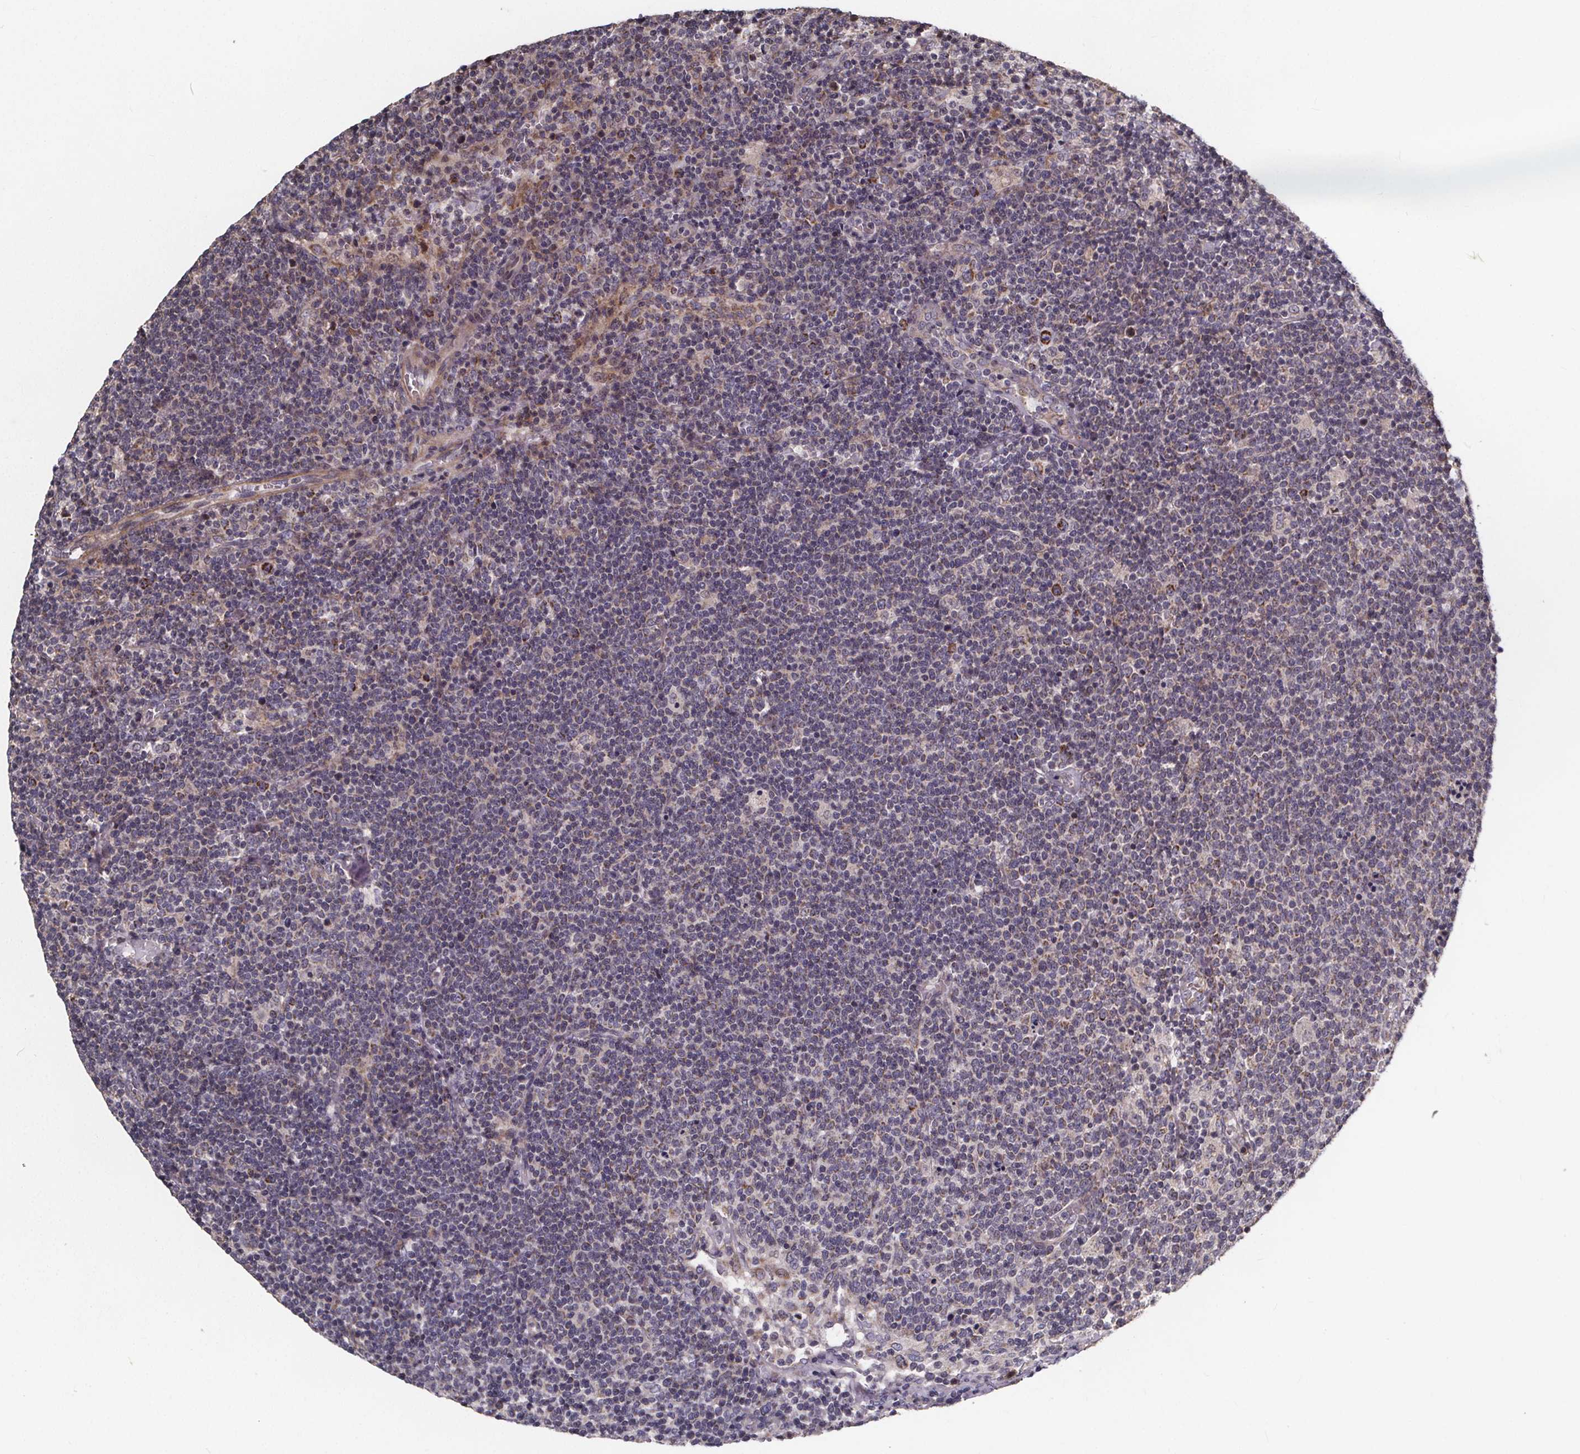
{"staining": {"intensity": "negative", "quantity": "none", "location": "none"}, "tissue": "lymphoma", "cell_type": "Tumor cells", "image_type": "cancer", "snomed": [{"axis": "morphology", "description": "Malignant lymphoma, non-Hodgkin's type, High grade"}, {"axis": "topography", "description": "Lymph node"}], "caption": "Protein analysis of lymphoma exhibits no significant staining in tumor cells.", "gene": "YME1L1", "patient": {"sex": "male", "age": 61}}